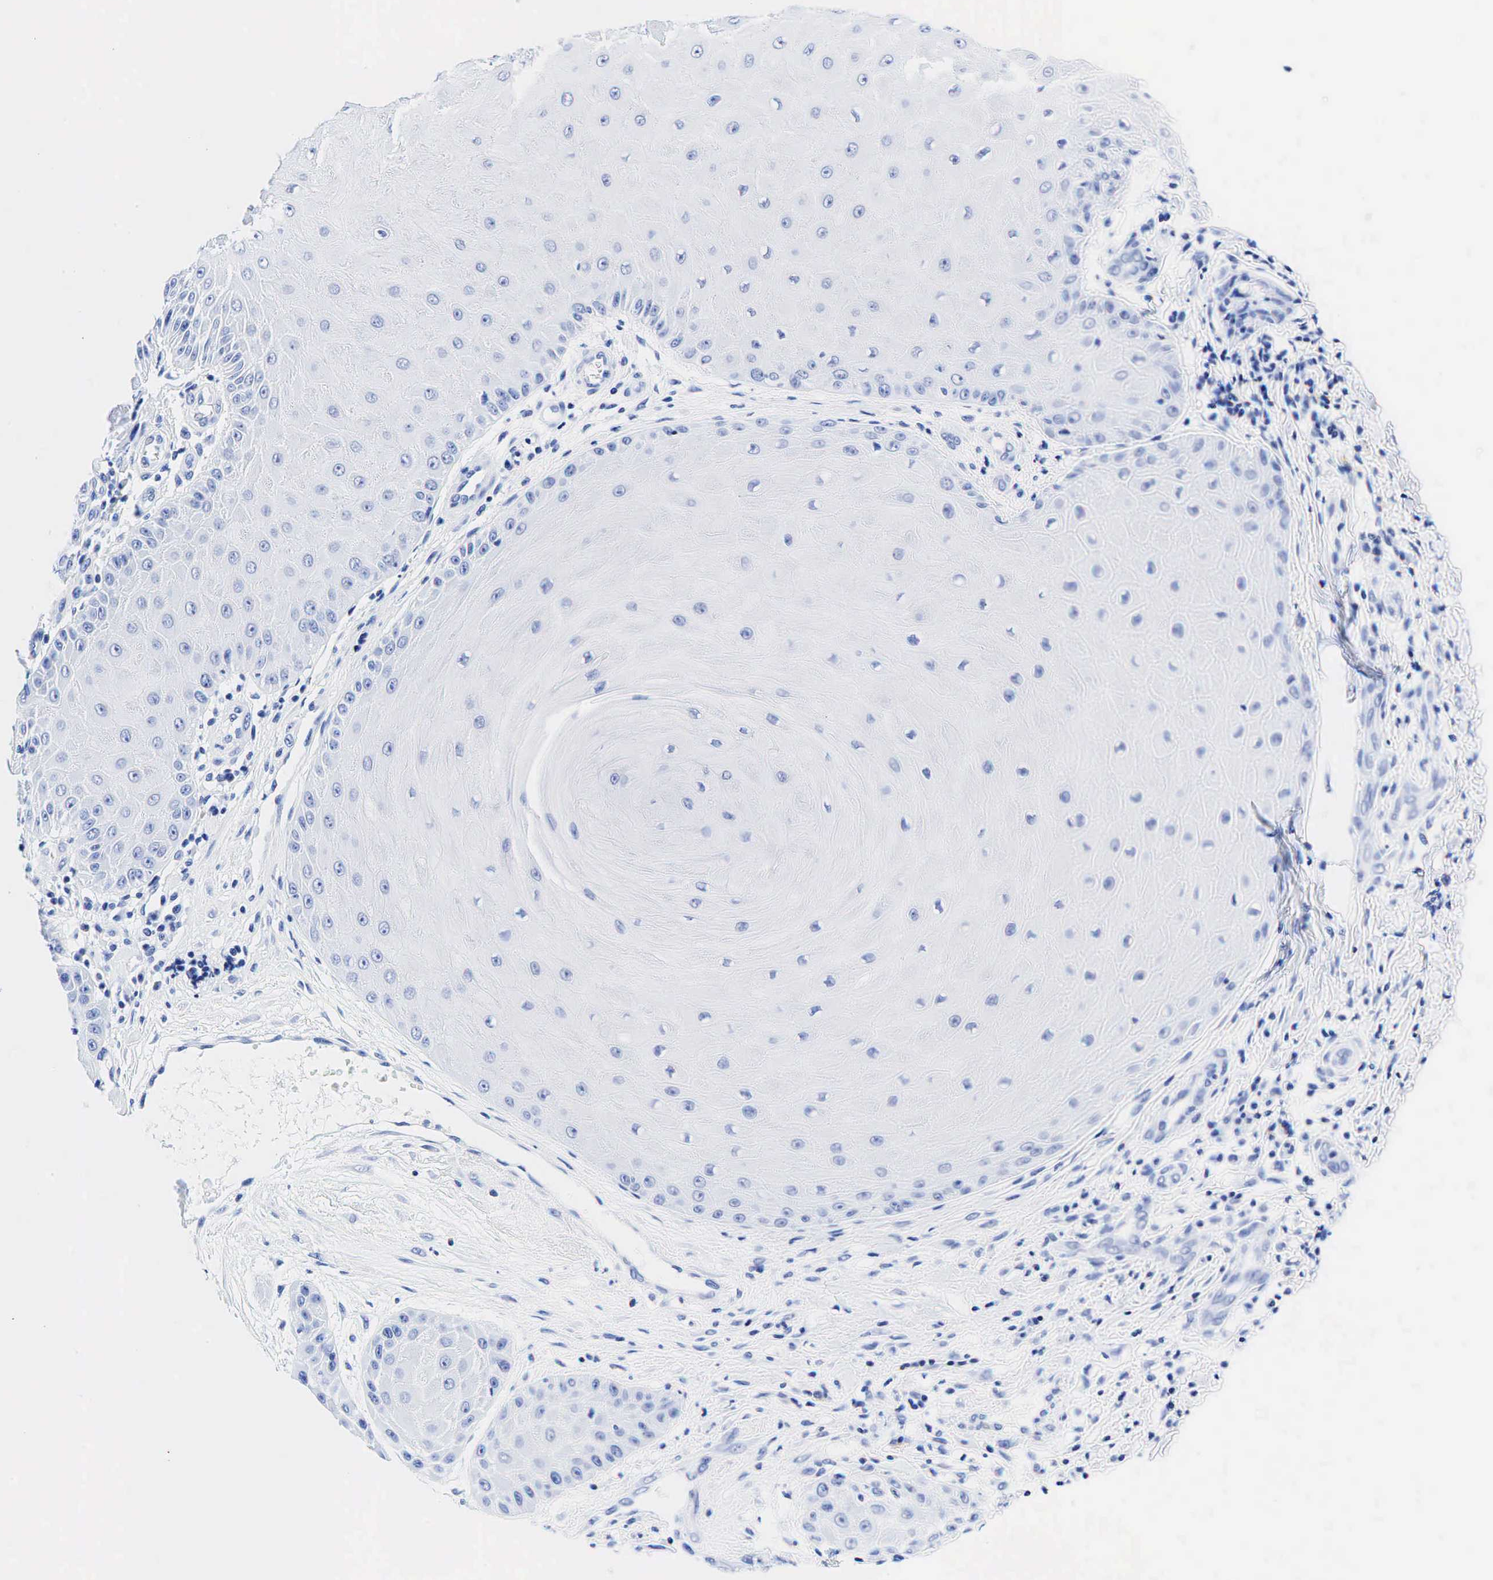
{"staining": {"intensity": "negative", "quantity": "none", "location": "none"}, "tissue": "skin cancer", "cell_type": "Tumor cells", "image_type": "cancer", "snomed": [{"axis": "morphology", "description": "Squamous cell carcinoma, NOS"}, {"axis": "topography", "description": "Skin"}], "caption": "This is an immunohistochemistry histopathology image of human skin squamous cell carcinoma. There is no expression in tumor cells.", "gene": "KRT18", "patient": {"sex": "male", "age": 57}}